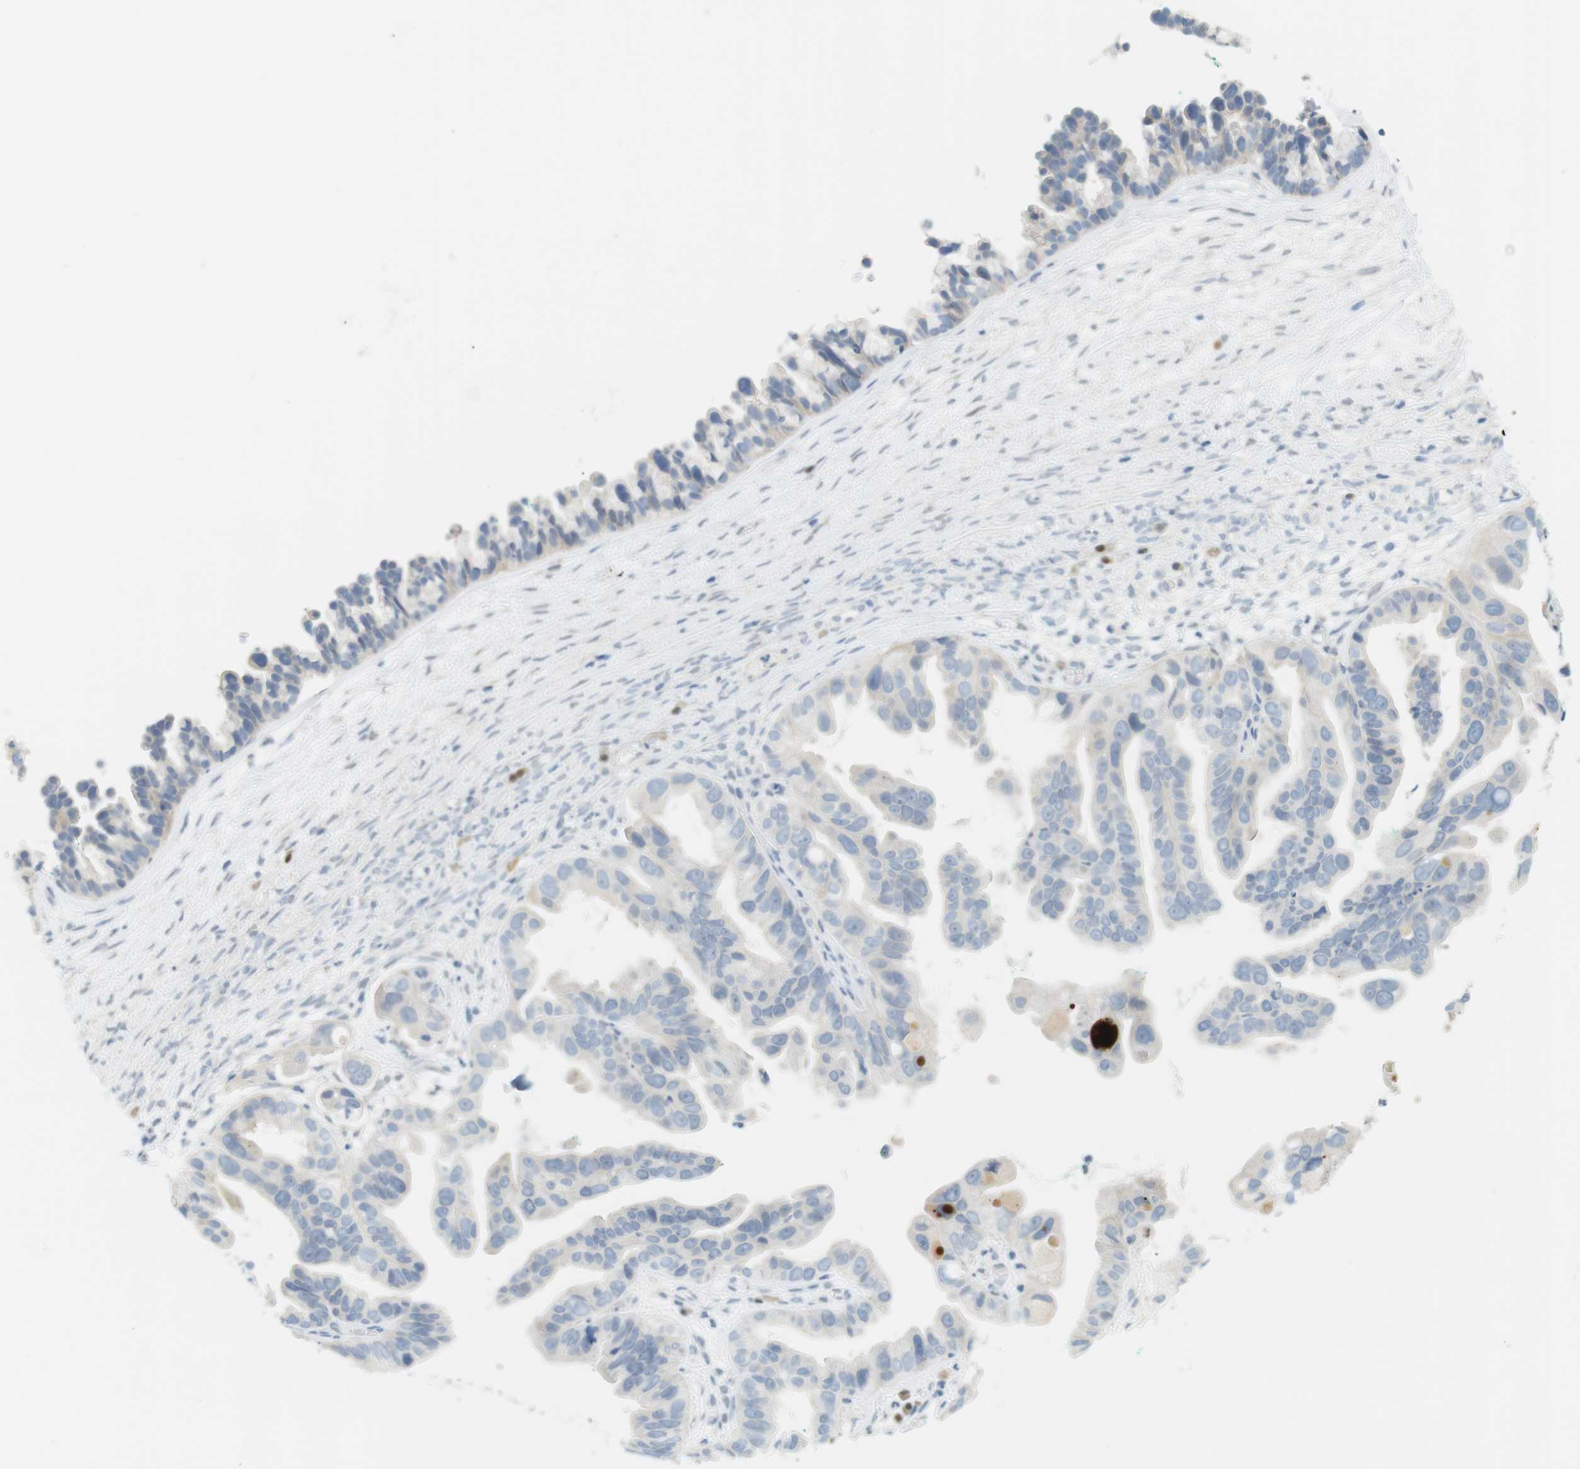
{"staining": {"intensity": "negative", "quantity": "none", "location": "none"}, "tissue": "ovarian cancer", "cell_type": "Tumor cells", "image_type": "cancer", "snomed": [{"axis": "morphology", "description": "Cystadenocarcinoma, serous, NOS"}, {"axis": "topography", "description": "Ovary"}], "caption": "A photomicrograph of ovarian cancer (serous cystadenocarcinoma) stained for a protein exhibits no brown staining in tumor cells.", "gene": "CREB3L2", "patient": {"sex": "female", "age": 56}}